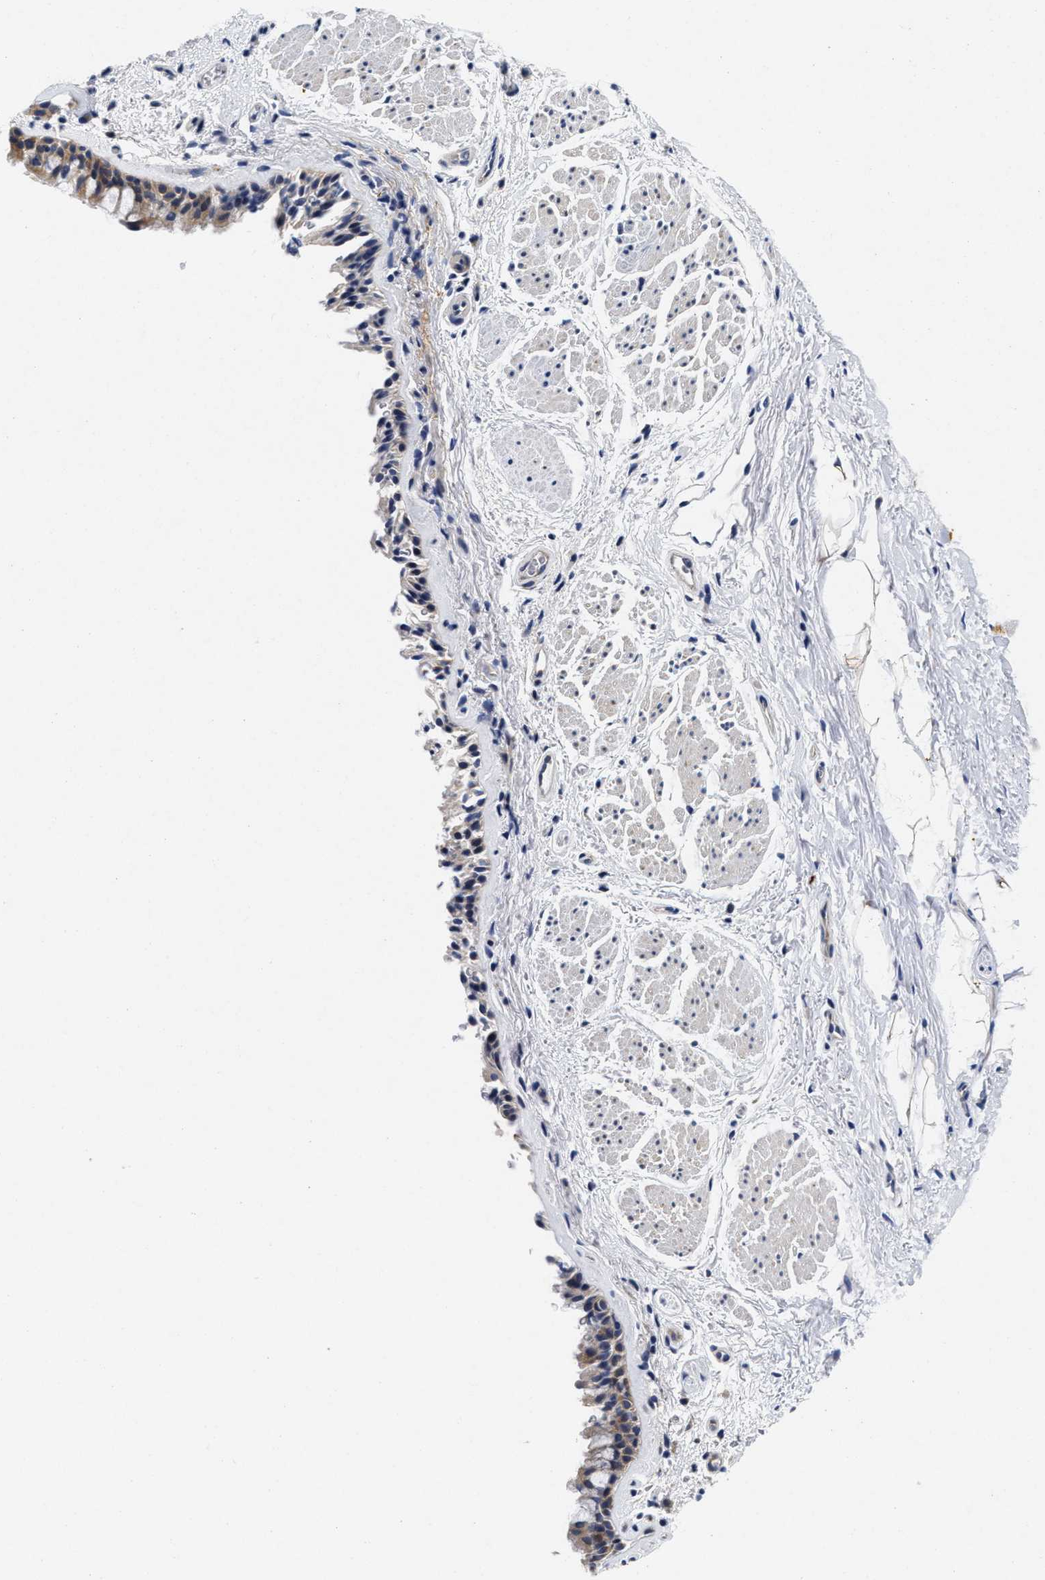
{"staining": {"intensity": "moderate", "quantity": ">75%", "location": "cytoplasmic/membranous"}, "tissue": "bronchus", "cell_type": "Respiratory epithelial cells", "image_type": "normal", "snomed": [{"axis": "morphology", "description": "Normal tissue, NOS"}, {"axis": "topography", "description": "Cartilage tissue"}, {"axis": "topography", "description": "Bronchus"}], "caption": "Bronchus stained with a brown dye shows moderate cytoplasmic/membranous positive positivity in about >75% of respiratory epithelial cells.", "gene": "LAD1", "patient": {"sex": "female", "age": 53}}